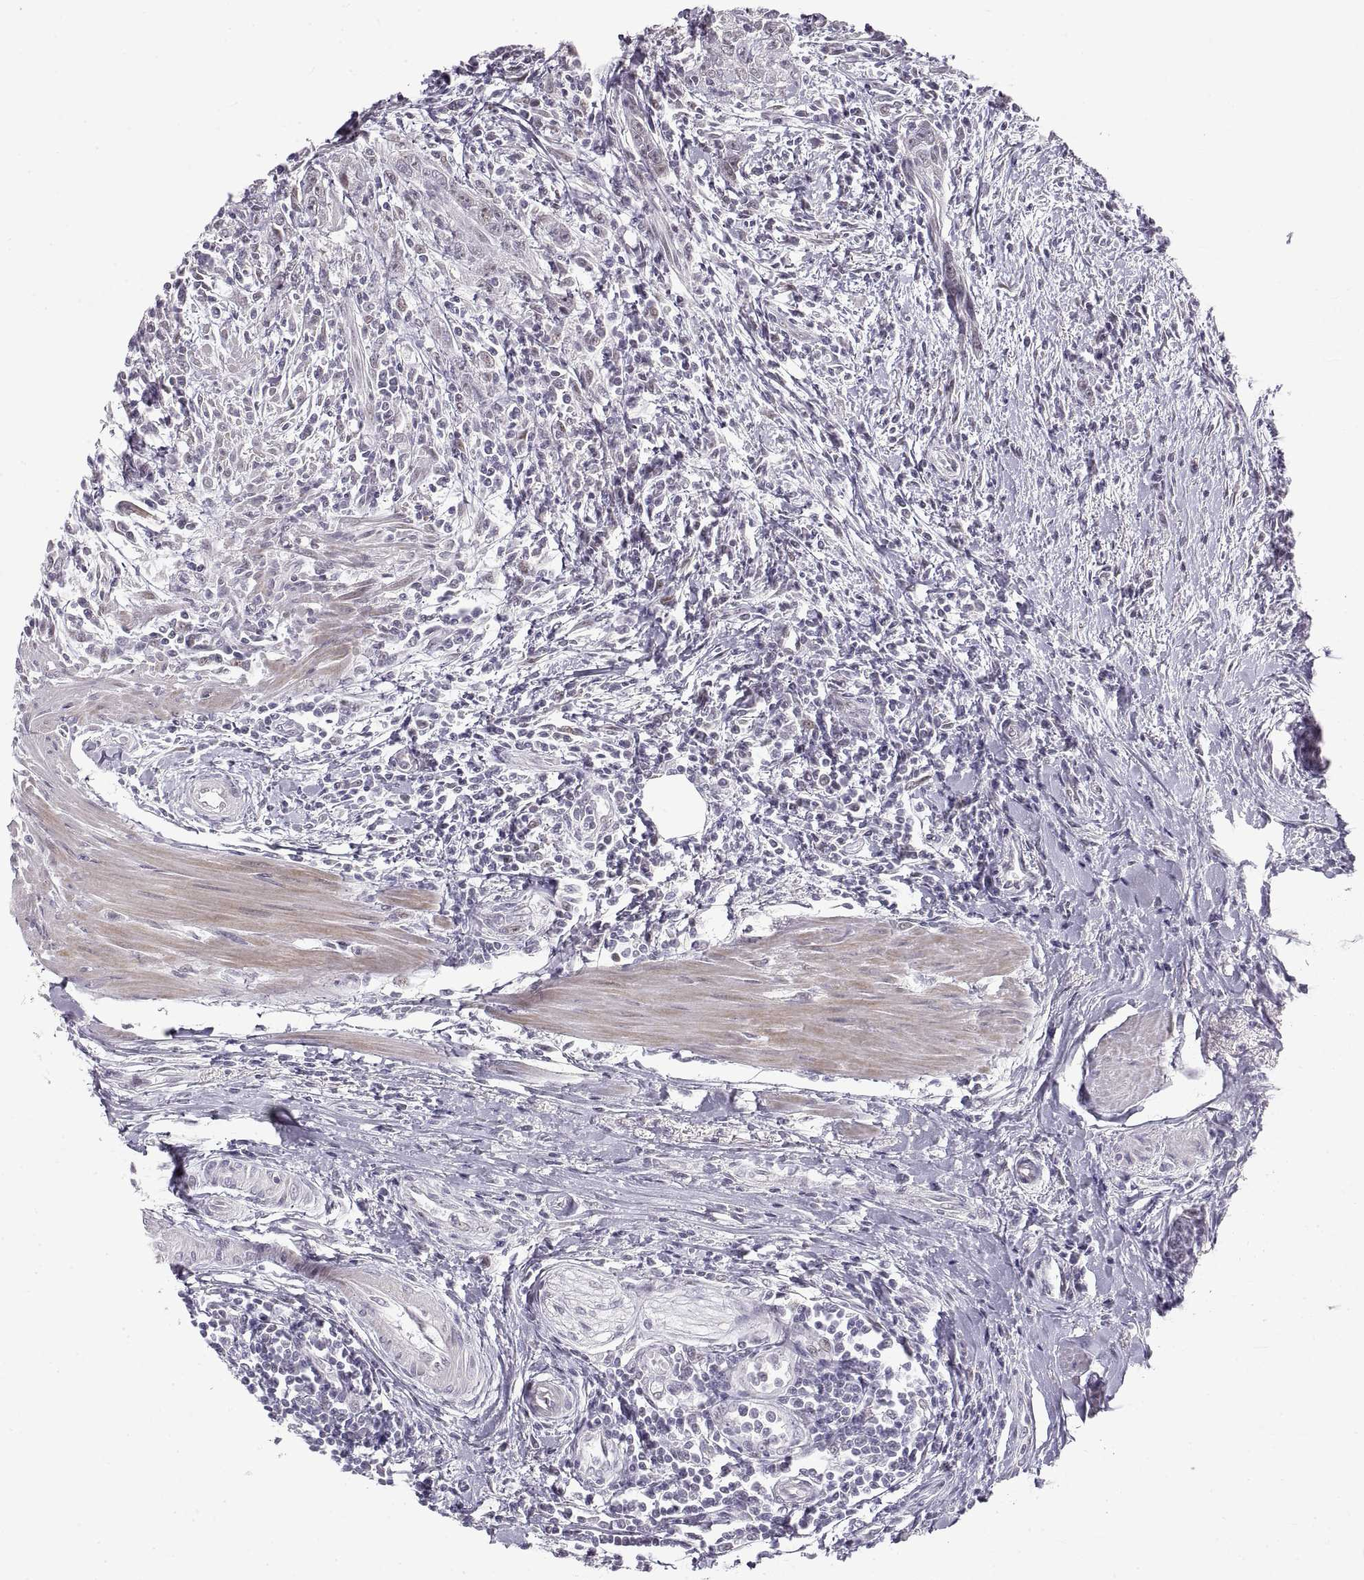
{"staining": {"intensity": "weak", "quantity": "<25%", "location": "cytoplasmic/membranous"}, "tissue": "urothelial cancer", "cell_type": "Tumor cells", "image_type": "cancer", "snomed": [{"axis": "morphology", "description": "Urothelial carcinoma, High grade"}, {"axis": "topography", "description": "Urinary bladder"}], "caption": "An immunohistochemistry micrograph of urothelial carcinoma (high-grade) is shown. There is no staining in tumor cells of urothelial carcinoma (high-grade).", "gene": "NANOS3", "patient": {"sex": "male", "age": 83}}